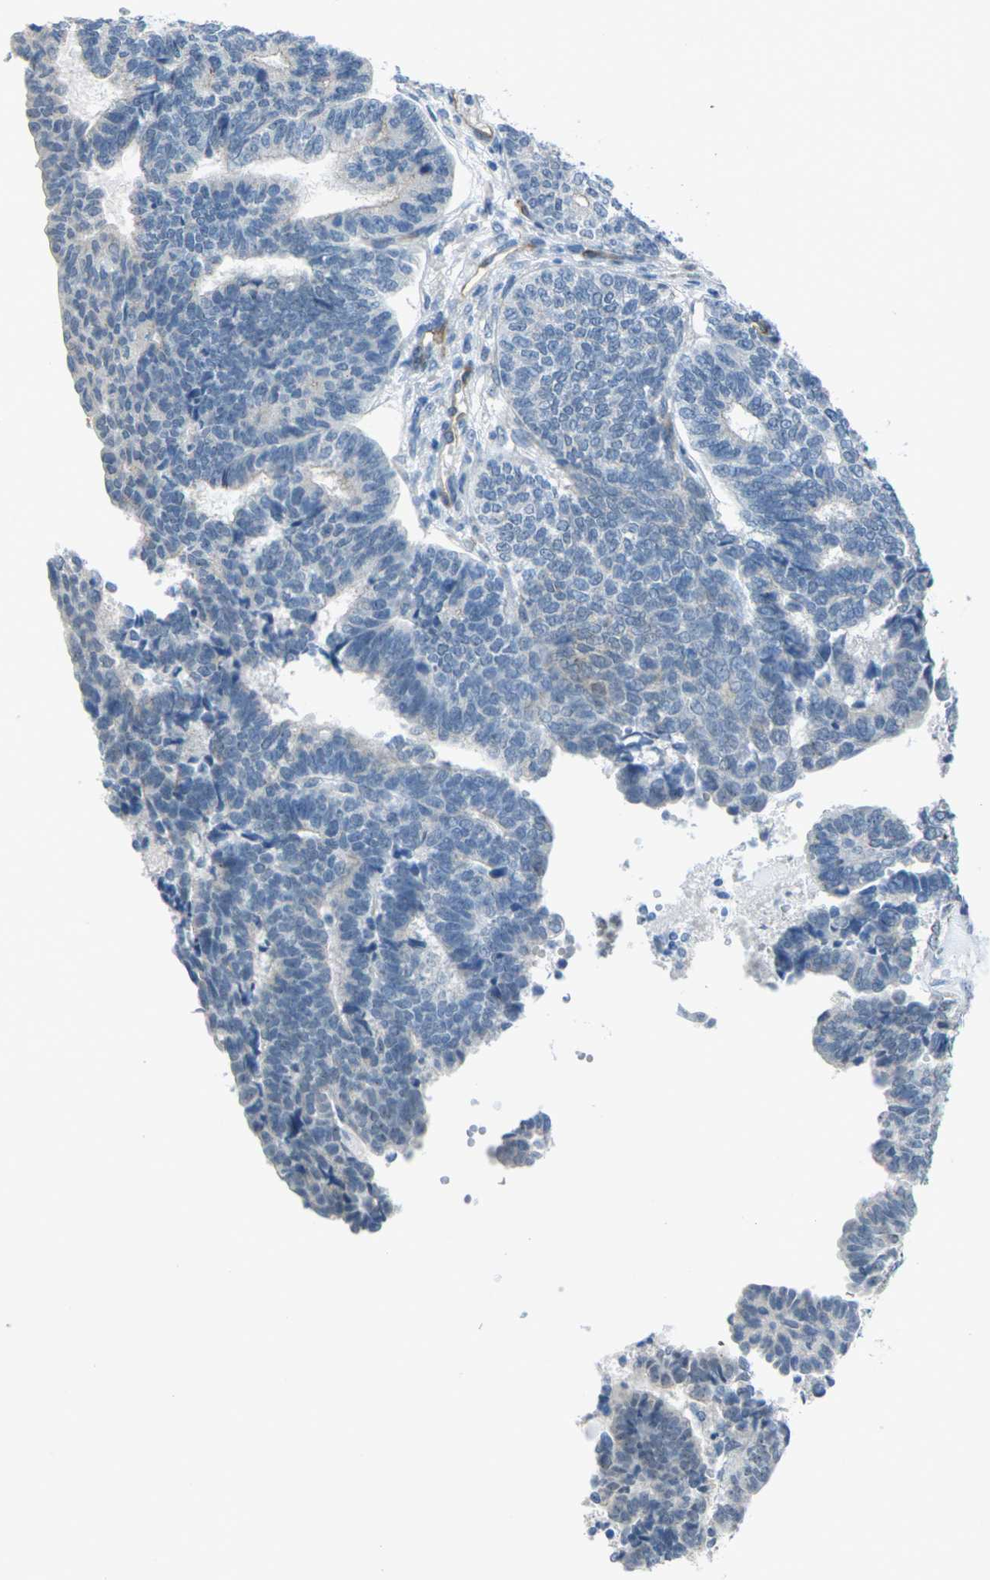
{"staining": {"intensity": "negative", "quantity": "none", "location": "none"}, "tissue": "endometrial cancer", "cell_type": "Tumor cells", "image_type": "cancer", "snomed": [{"axis": "morphology", "description": "Adenocarcinoma, NOS"}, {"axis": "topography", "description": "Endometrium"}], "caption": "Tumor cells show no significant protein positivity in adenocarcinoma (endometrial).", "gene": "HSPA12B", "patient": {"sex": "female", "age": 70}}